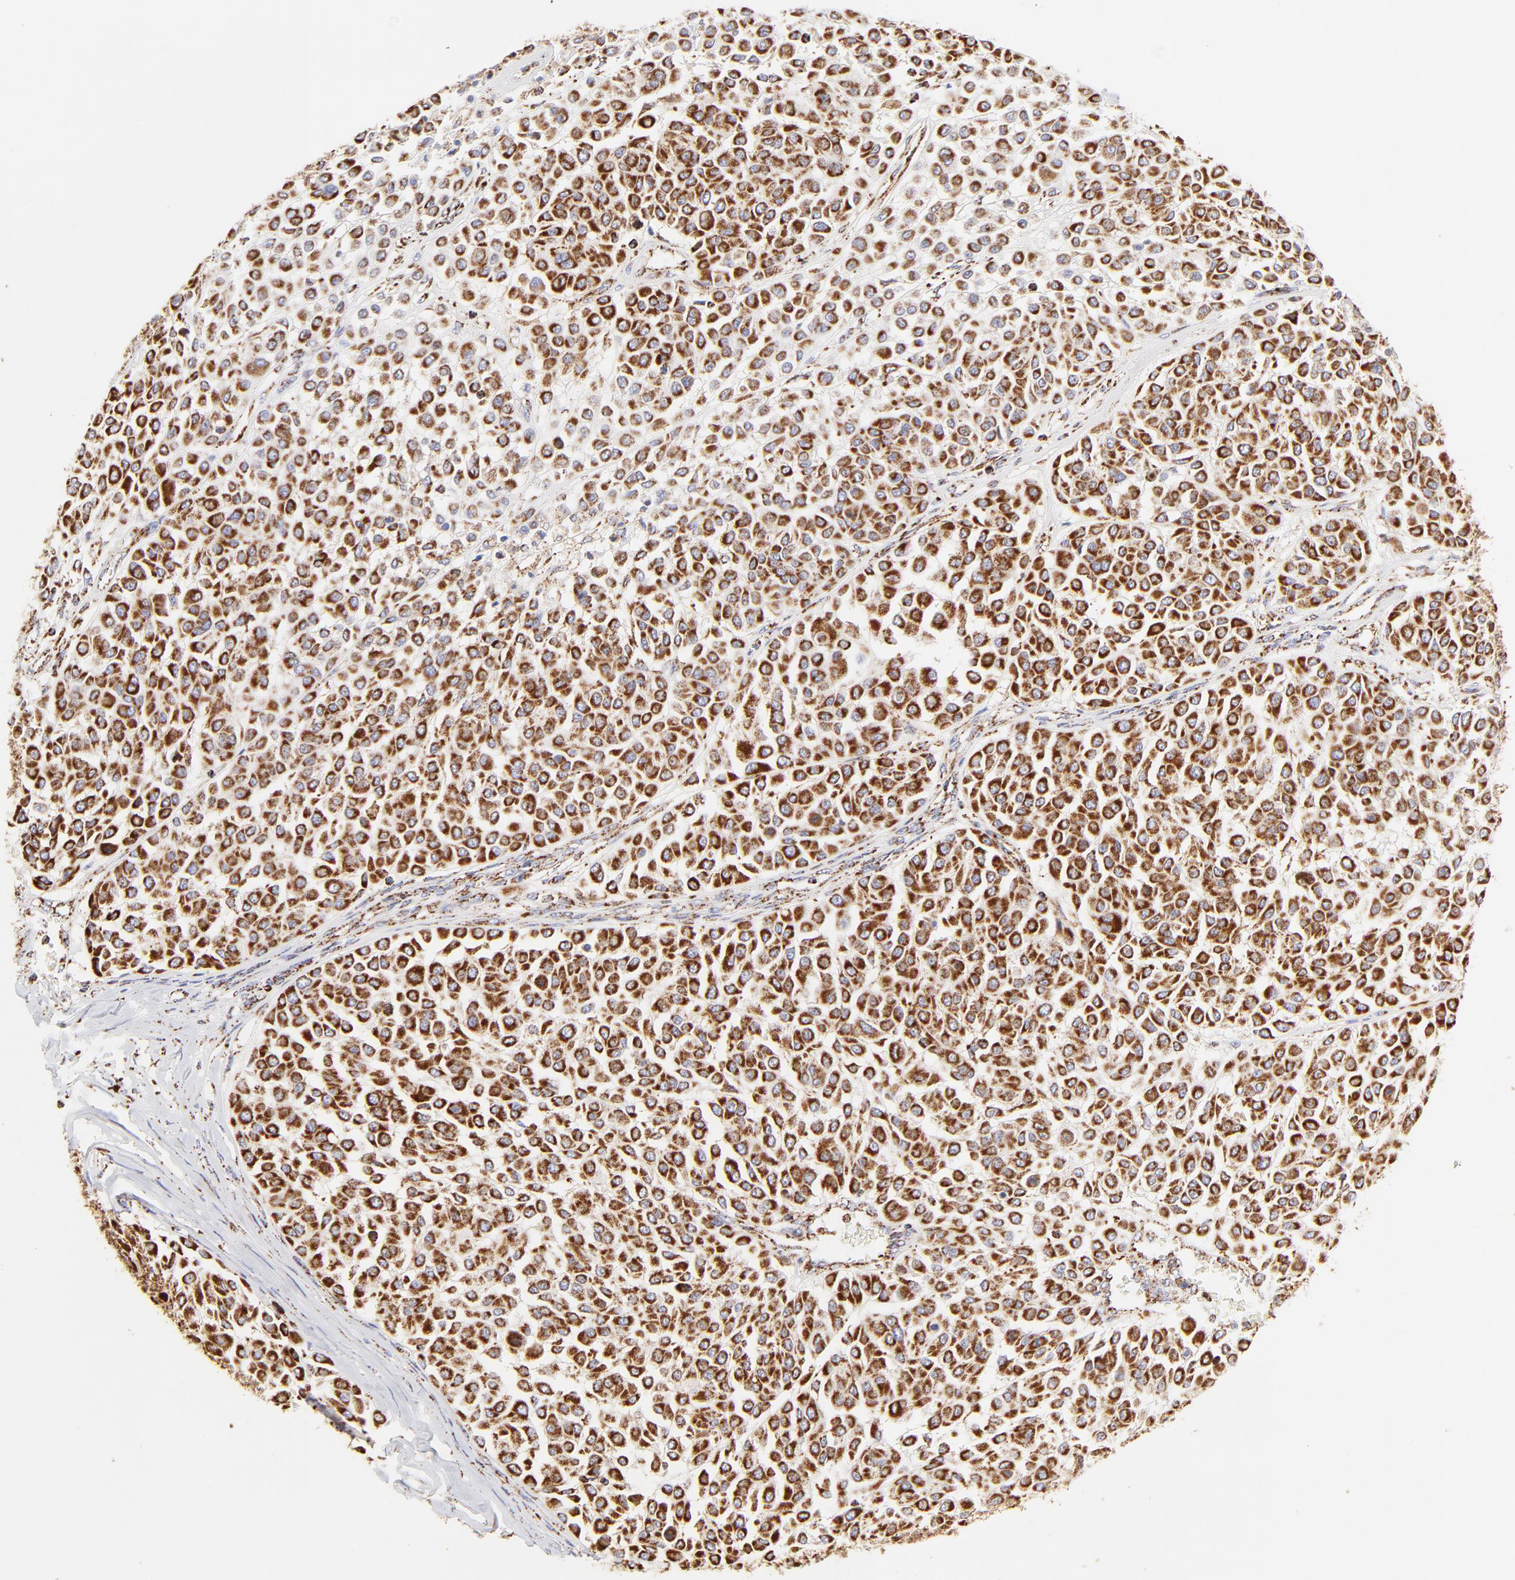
{"staining": {"intensity": "moderate", "quantity": ">75%", "location": "cytoplasmic/membranous"}, "tissue": "melanoma", "cell_type": "Tumor cells", "image_type": "cancer", "snomed": [{"axis": "morphology", "description": "Malignant melanoma, Metastatic site"}, {"axis": "topography", "description": "Soft tissue"}], "caption": "Protein staining shows moderate cytoplasmic/membranous positivity in about >75% of tumor cells in malignant melanoma (metastatic site).", "gene": "ECH1", "patient": {"sex": "male", "age": 41}}